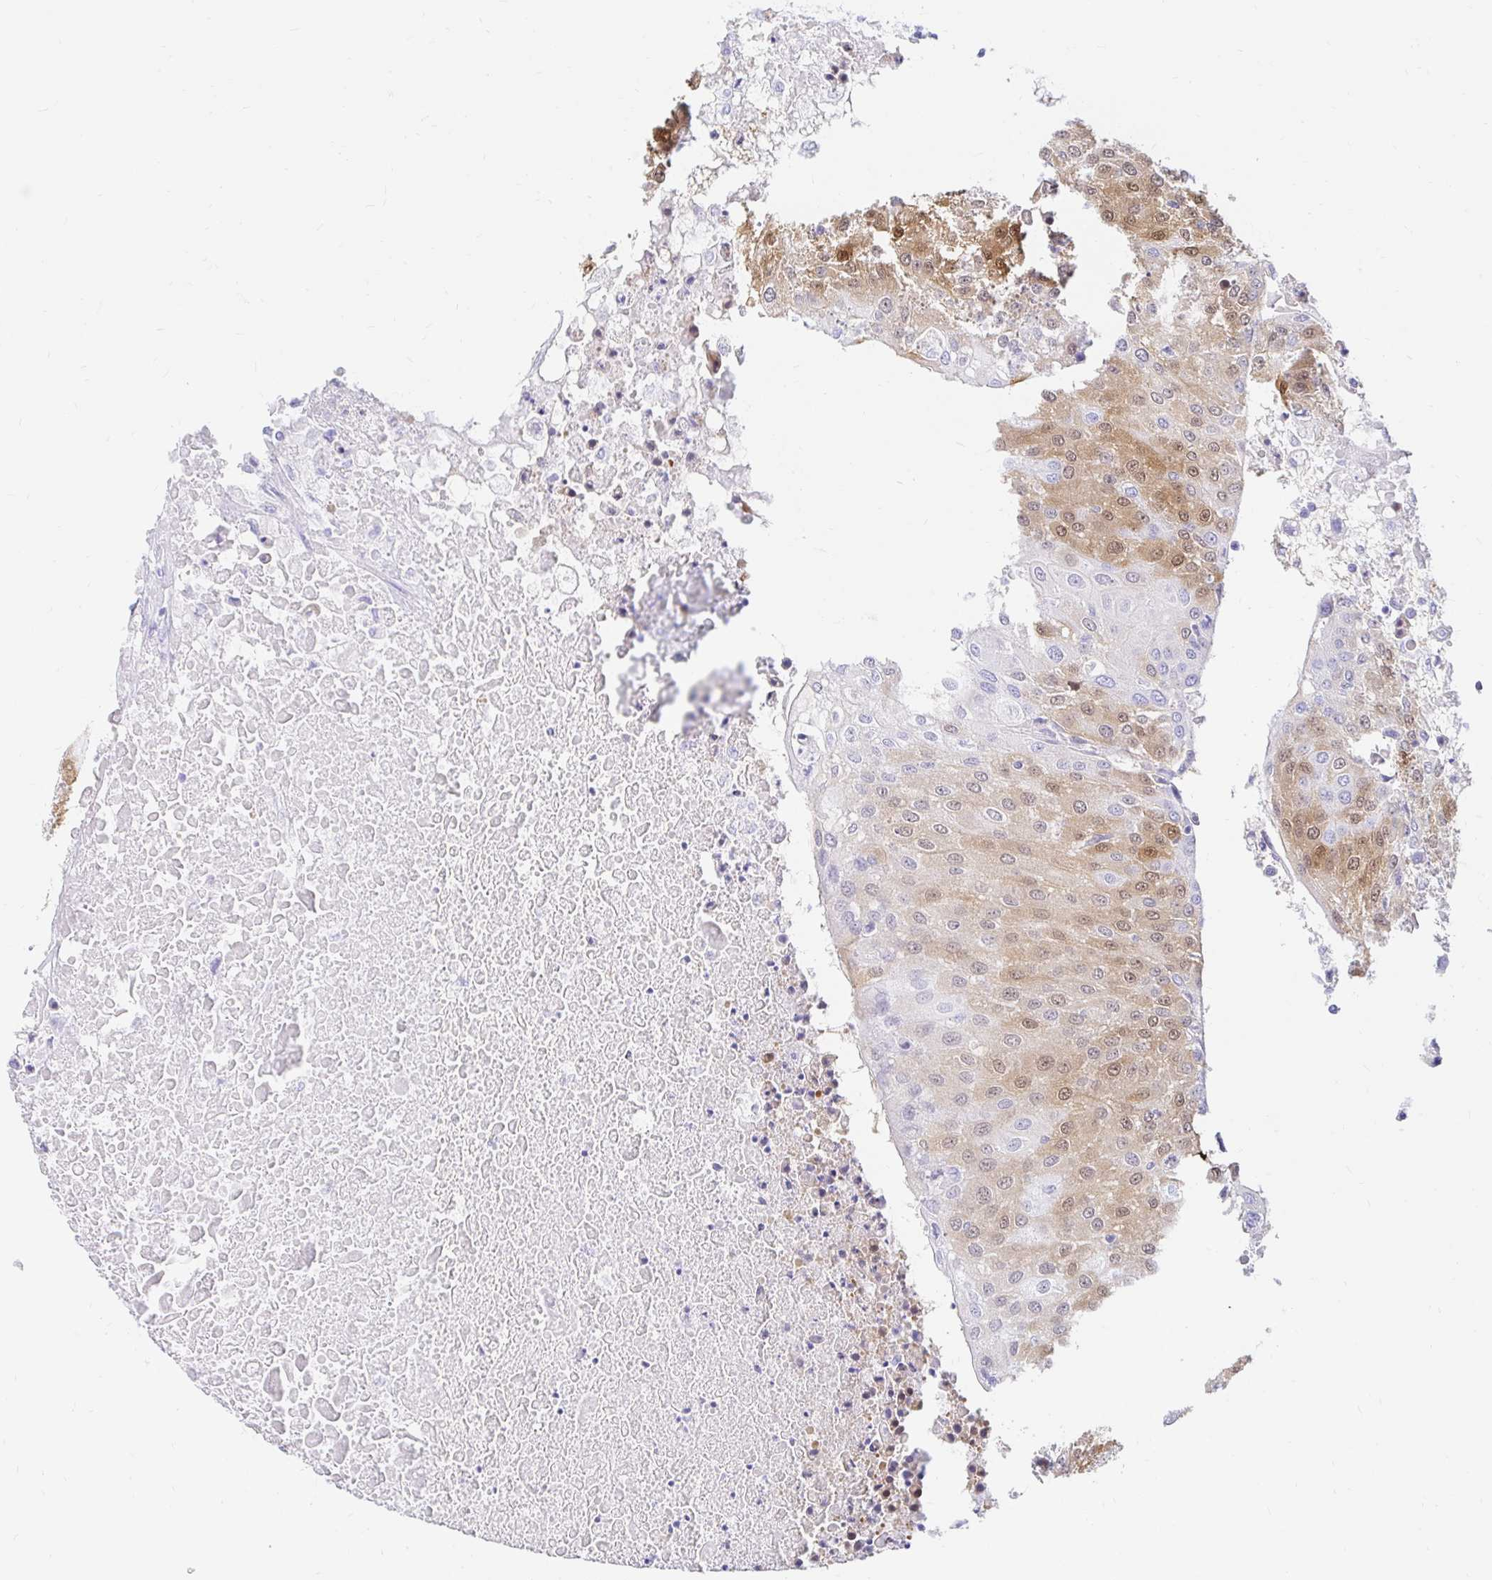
{"staining": {"intensity": "weak", "quantity": "25%-75%", "location": "cytoplasmic/membranous,nuclear"}, "tissue": "urothelial cancer", "cell_type": "Tumor cells", "image_type": "cancer", "snomed": [{"axis": "morphology", "description": "Urothelial carcinoma, High grade"}, {"axis": "topography", "description": "Urinary bladder"}], "caption": "Human urothelial cancer stained with a brown dye shows weak cytoplasmic/membranous and nuclear positive positivity in approximately 25%-75% of tumor cells.", "gene": "PPP1R1B", "patient": {"sex": "female", "age": 85}}